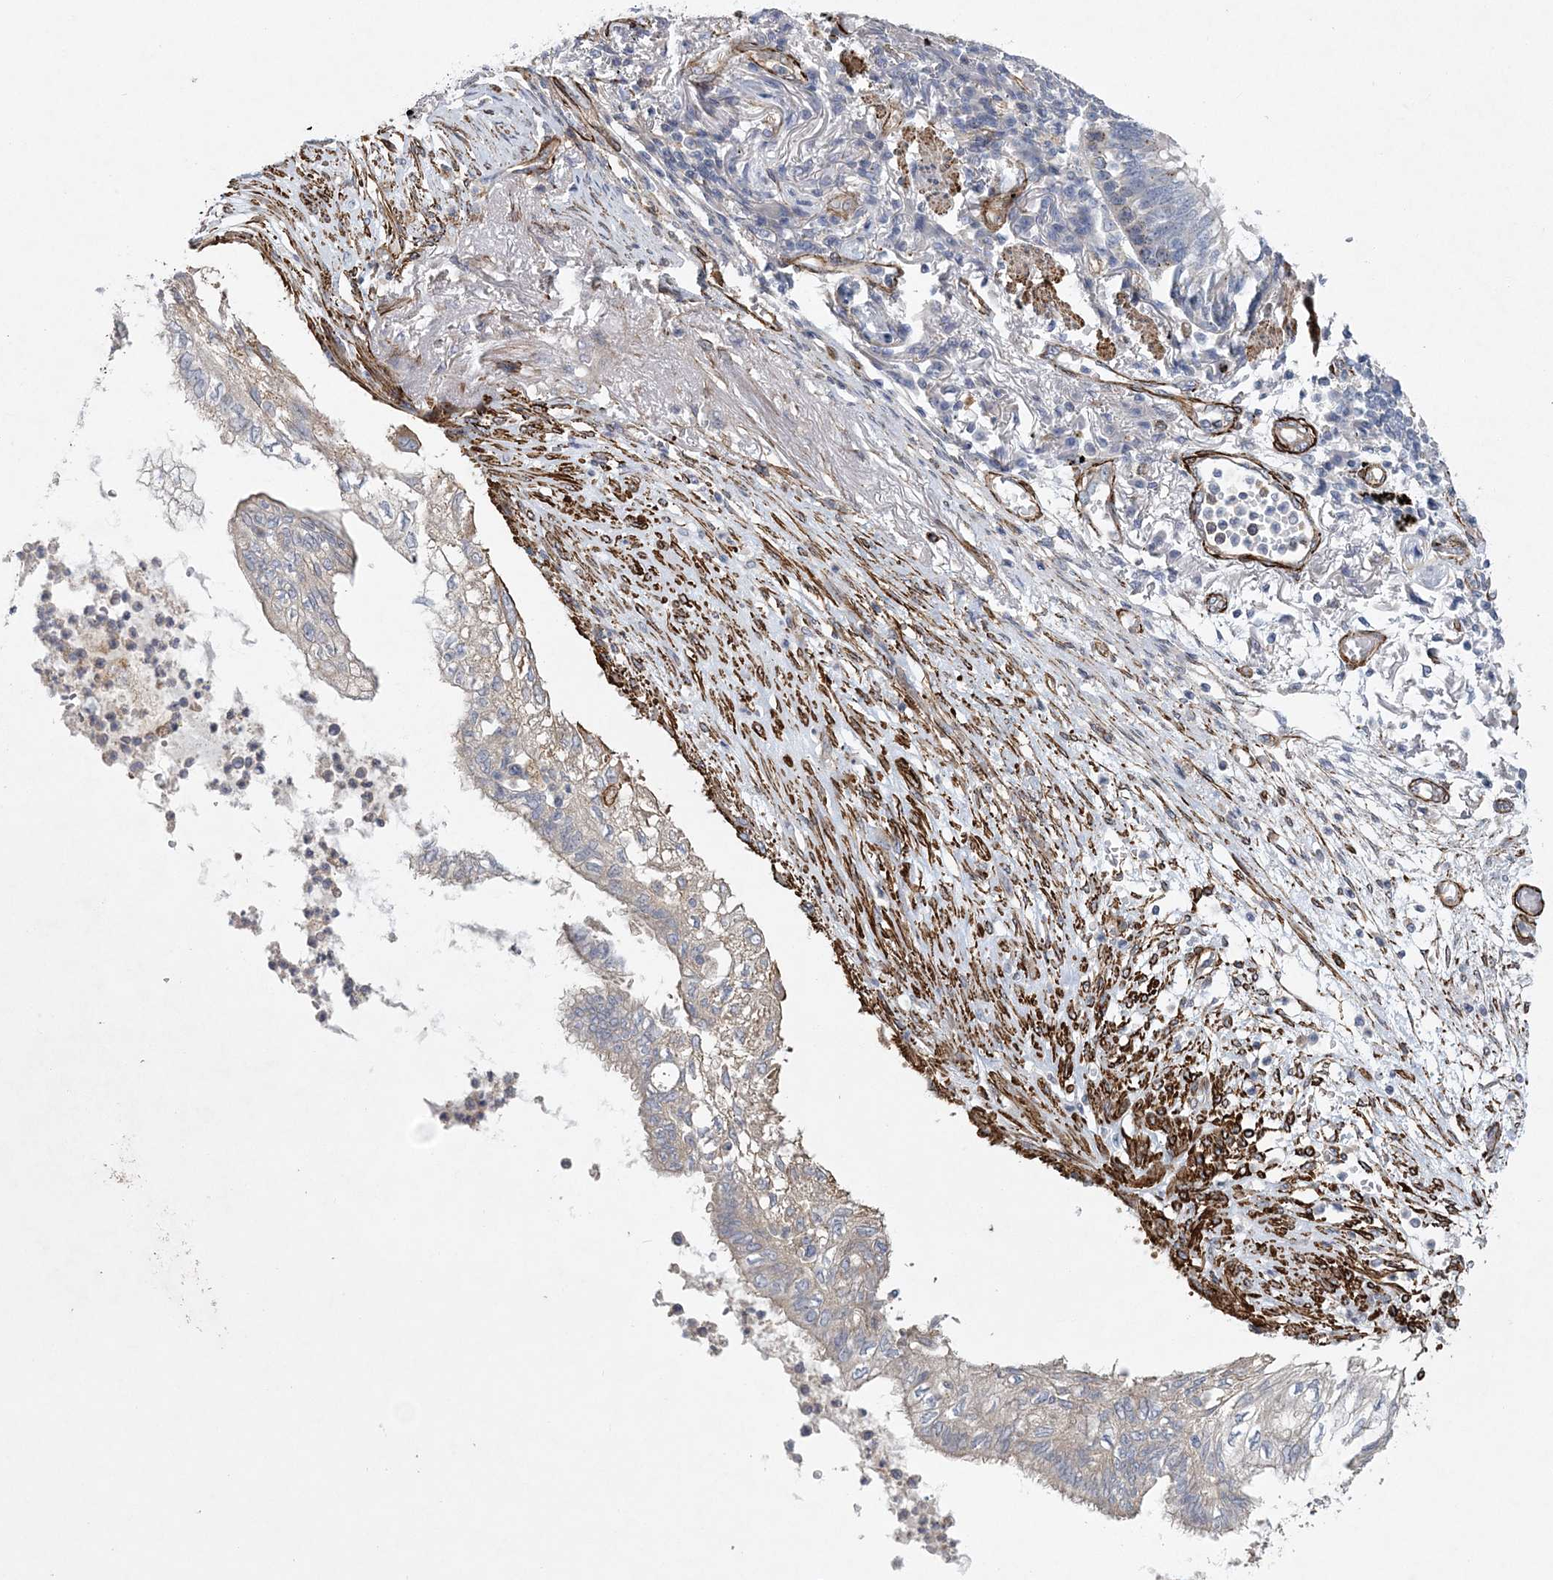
{"staining": {"intensity": "negative", "quantity": "none", "location": "none"}, "tissue": "lung cancer", "cell_type": "Tumor cells", "image_type": "cancer", "snomed": [{"axis": "morphology", "description": "Adenocarcinoma, NOS"}, {"axis": "topography", "description": "Lung"}], "caption": "This is an IHC micrograph of human adenocarcinoma (lung). There is no staining in tumor cells.", "gene": "ARSJ", "patient": {"sex": "female", "age": 70}}